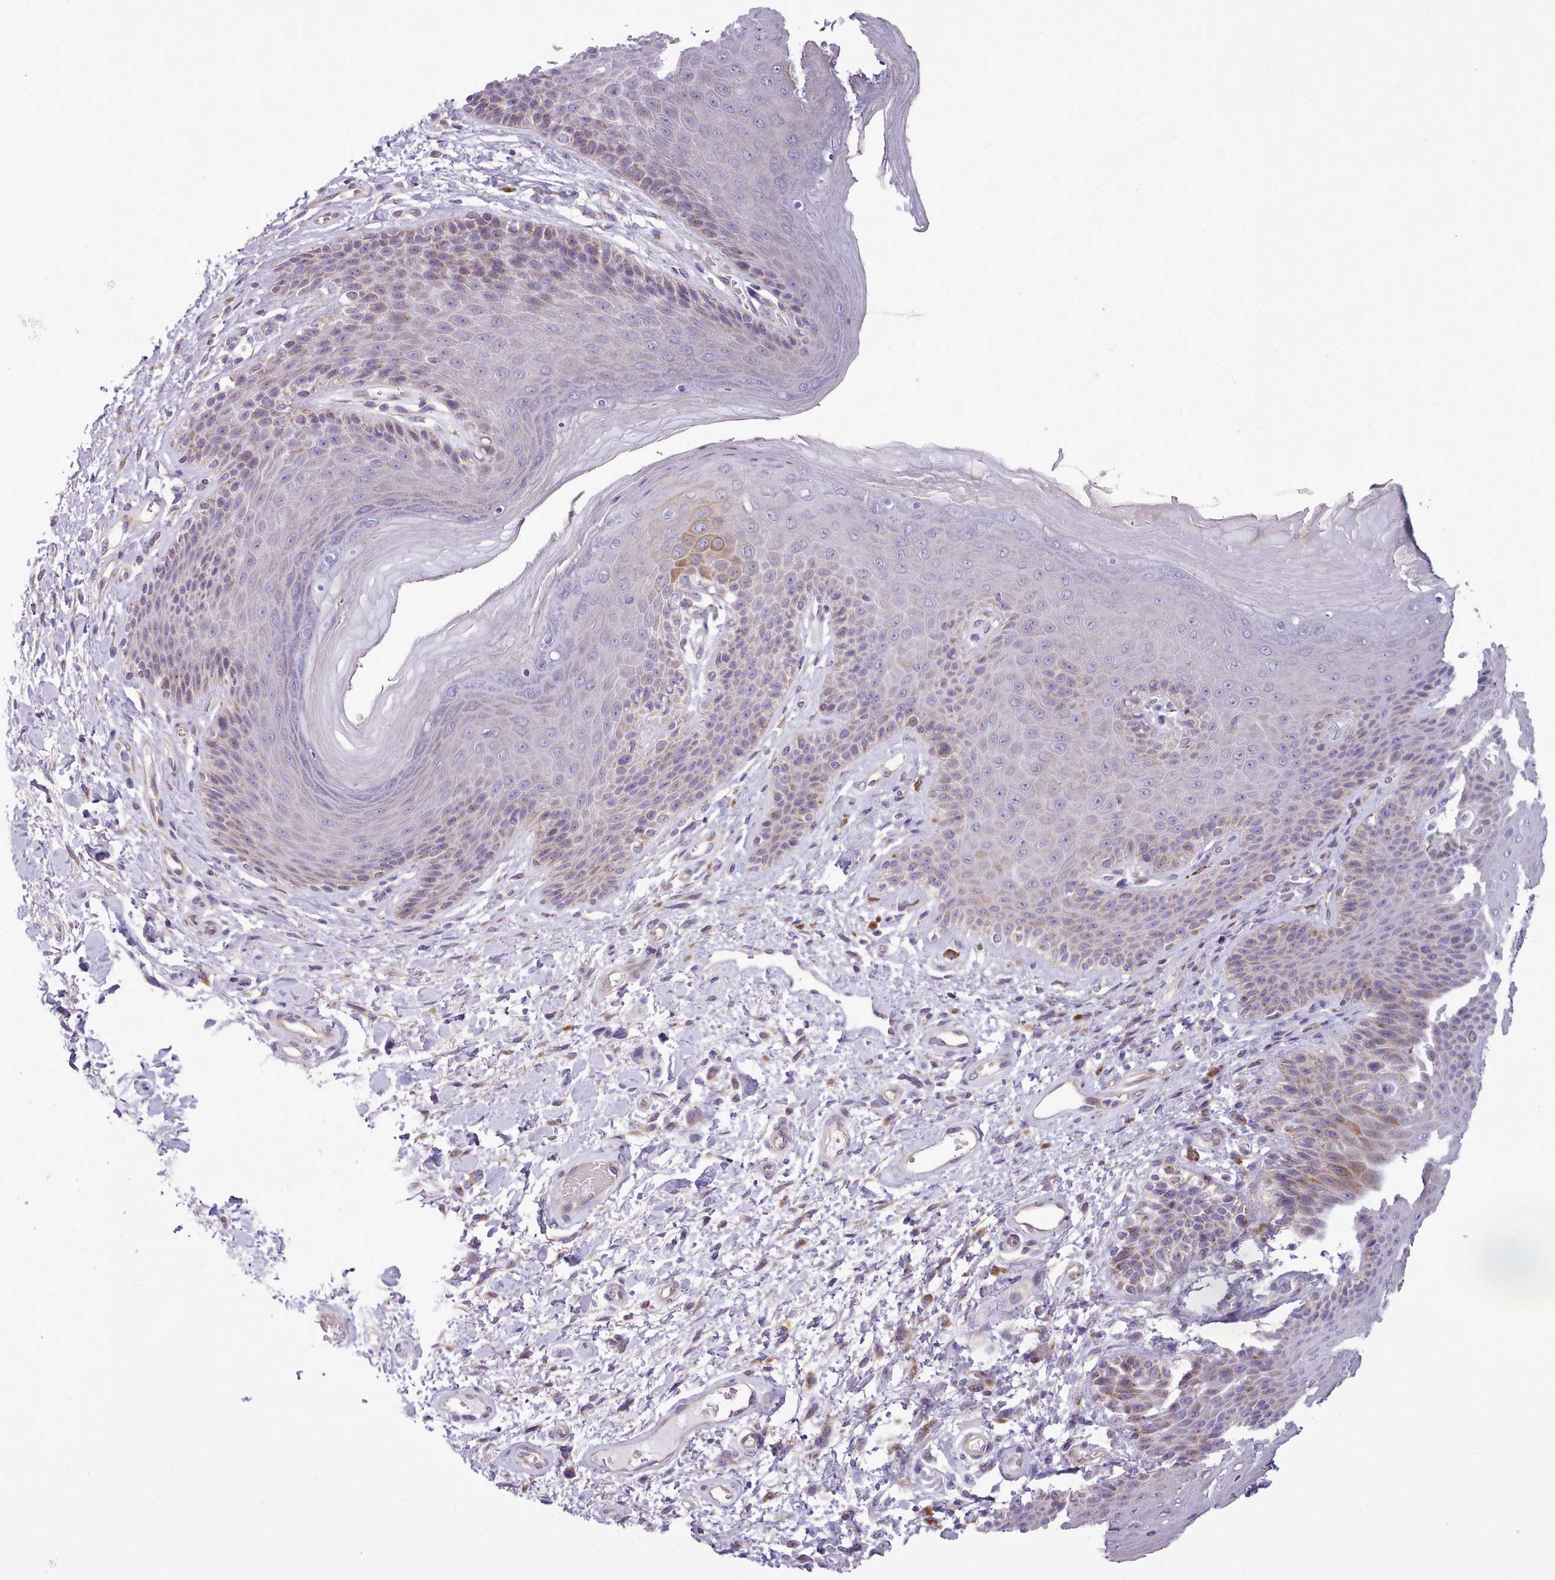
{"staining": {"intensity": "moderate", "quantity": "<25%", "location": "cytoplasmic/membranous"}, "tissue": "skin", "cell_type": "Epidermal cells", "image_type": "normal", "snomed": [{"axis": "morphology", "description": "Normal tissue, NOS"}, {"axis": "topography", "description": "Anal"}], "caption": "Unremarkable skin shows moderate cytoplasmic/membranous positivity in about <25% of epidermal cells.", "gene": "SLC52A3", "patient": {"sex": "female", "age": 89}}